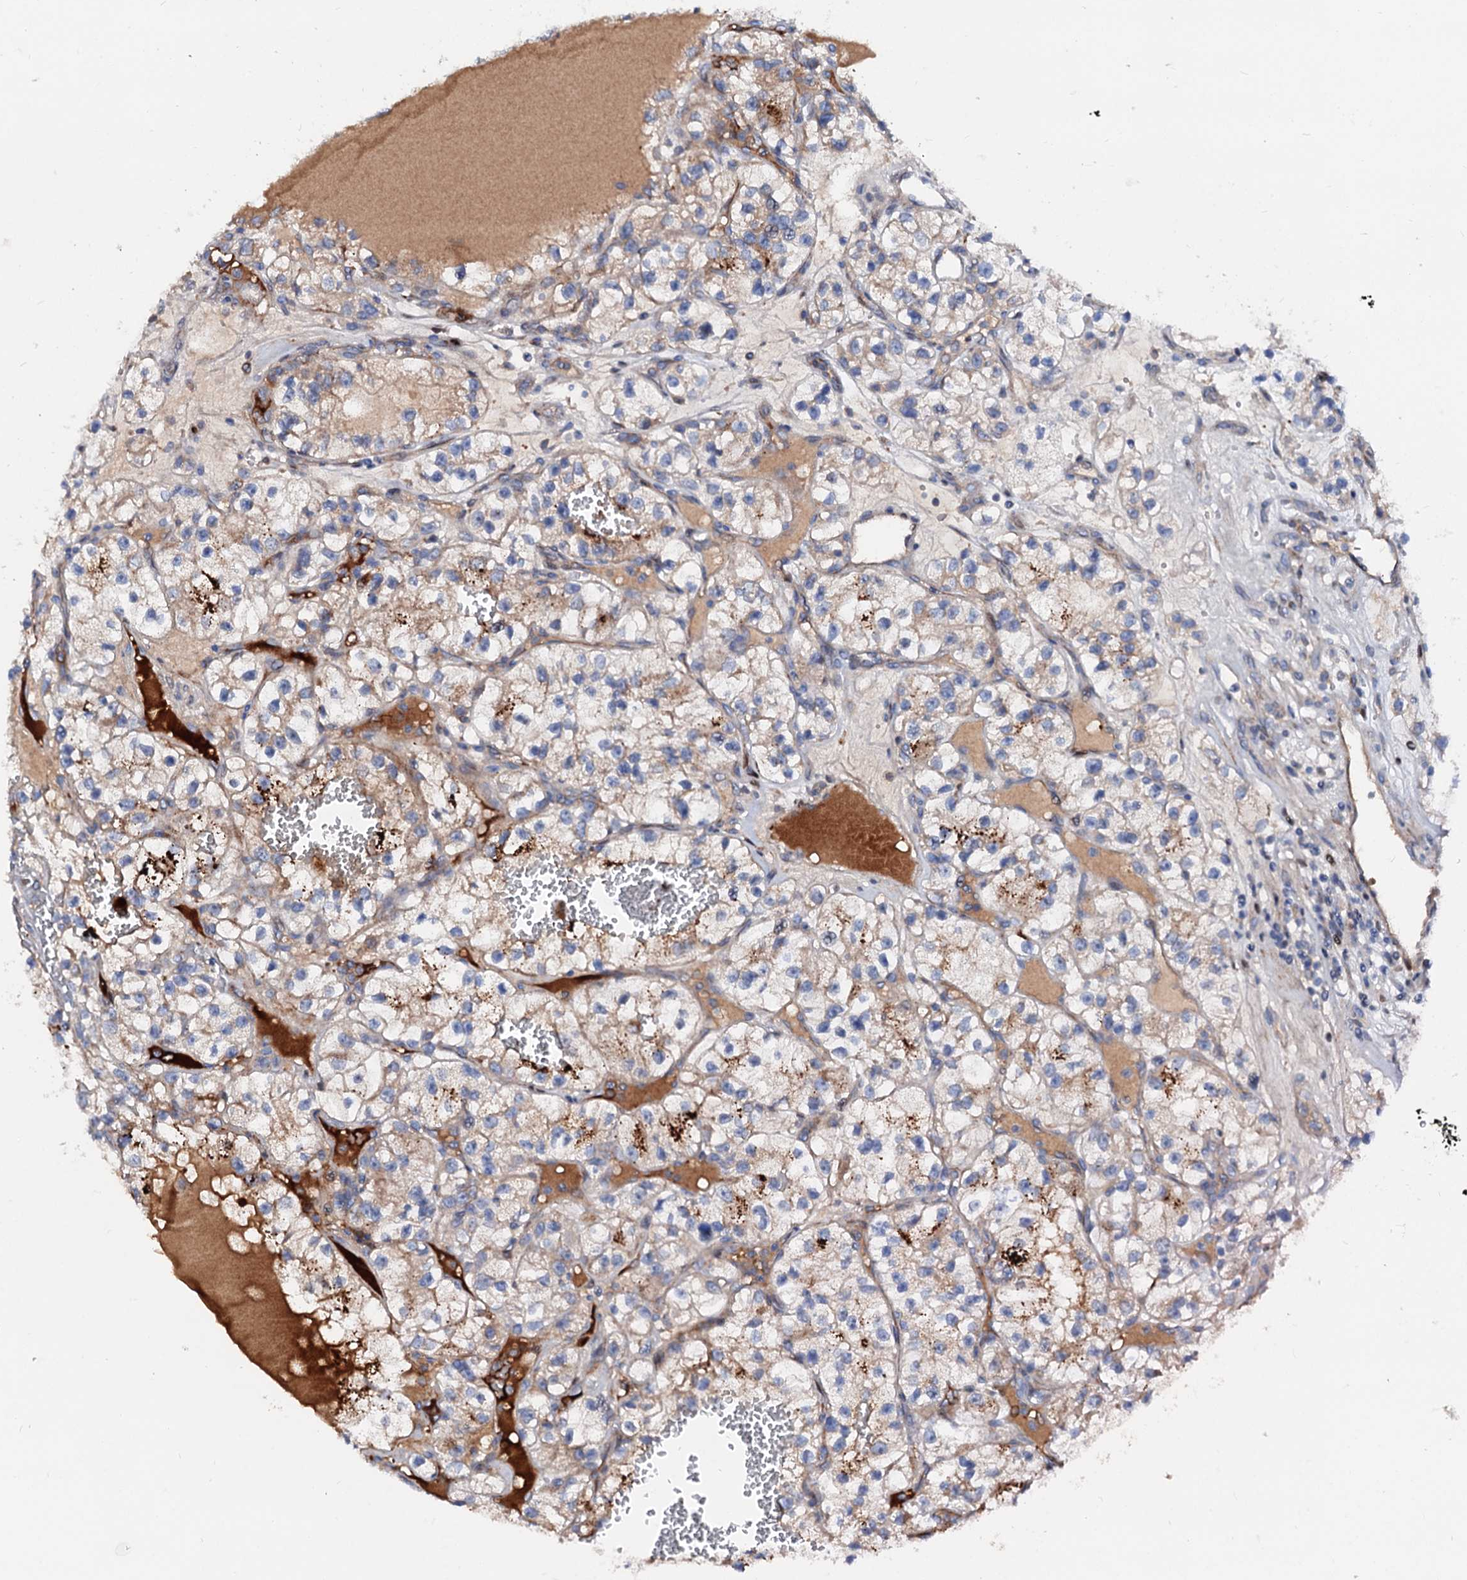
{"staining": {"intensity": "weak", "quantity": "<25%", "location": "cytoplasmic/membranous"}, "tissue": "renal cancer", "cell_type": "Tumor cells", "image_type": "cancer", "snomed": [{"axis": "morphology", "description": "Adenocarcinoma, NOS"}, {"axis": "topography", "description": "Kidney"}], "caption": "IHC histopathology image of adenocarcinoma (renal) stained for a protein (brown), which reveals no expression in tumor cells.", "gene": "SLC10A7", "patient": {"sex": "female", "age": 57}}